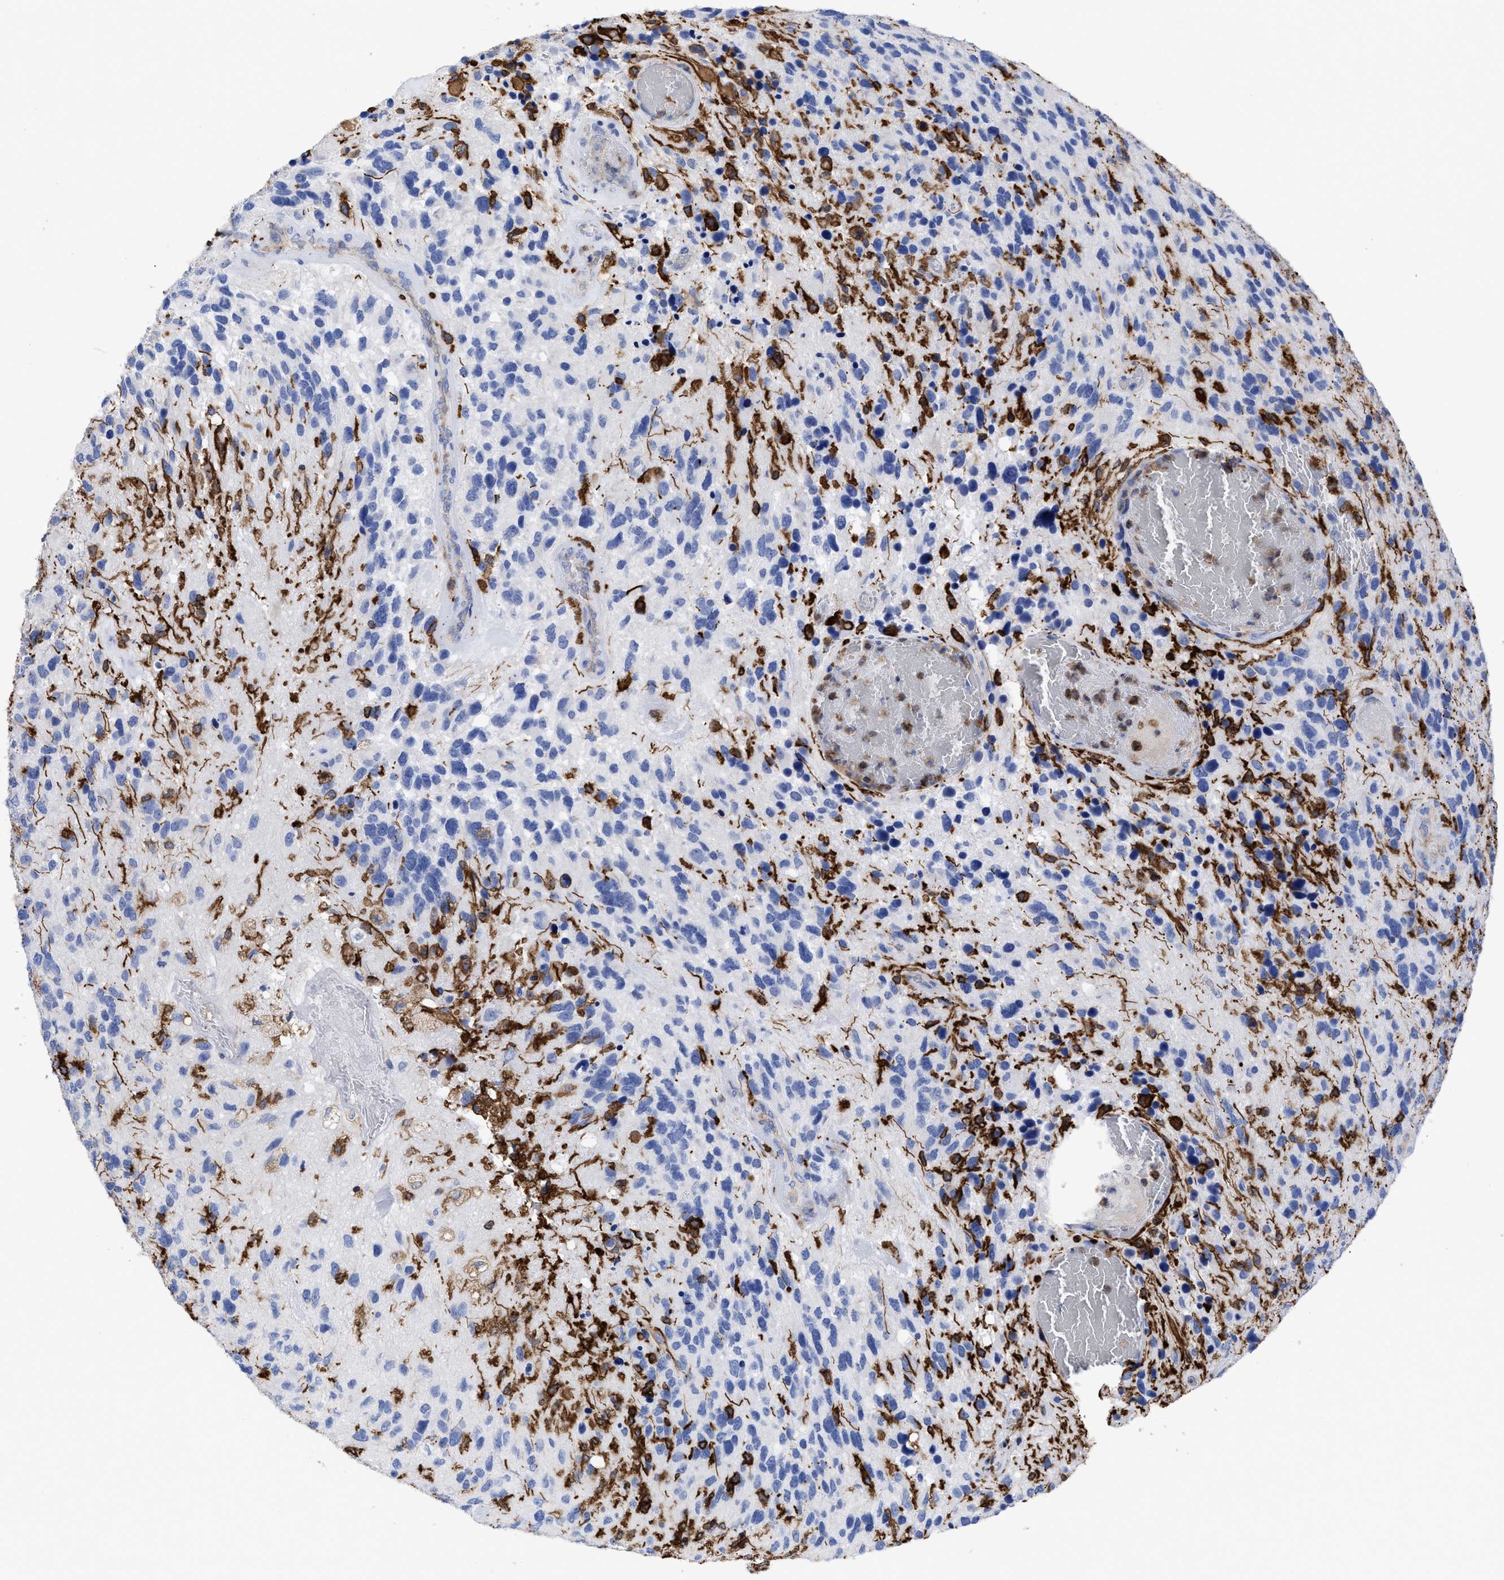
{"staining": {"intensity": "negative", "quantity": "none", "location": "none"}, "tissue": "glioma", "cell_type": "Tumor cells", "image_type": "cancer", "snomed": [{"axis": "morphology", "description": "Glioma, malignant, High grade"}, {"axis": "topography", "description": "Brain"}], "caption": "Immunohistochemical staining of glioma exhibits no significant staining in tumor cells.", "gene": "HCLS1", "patient": {"sex": "female", "age": 58}}